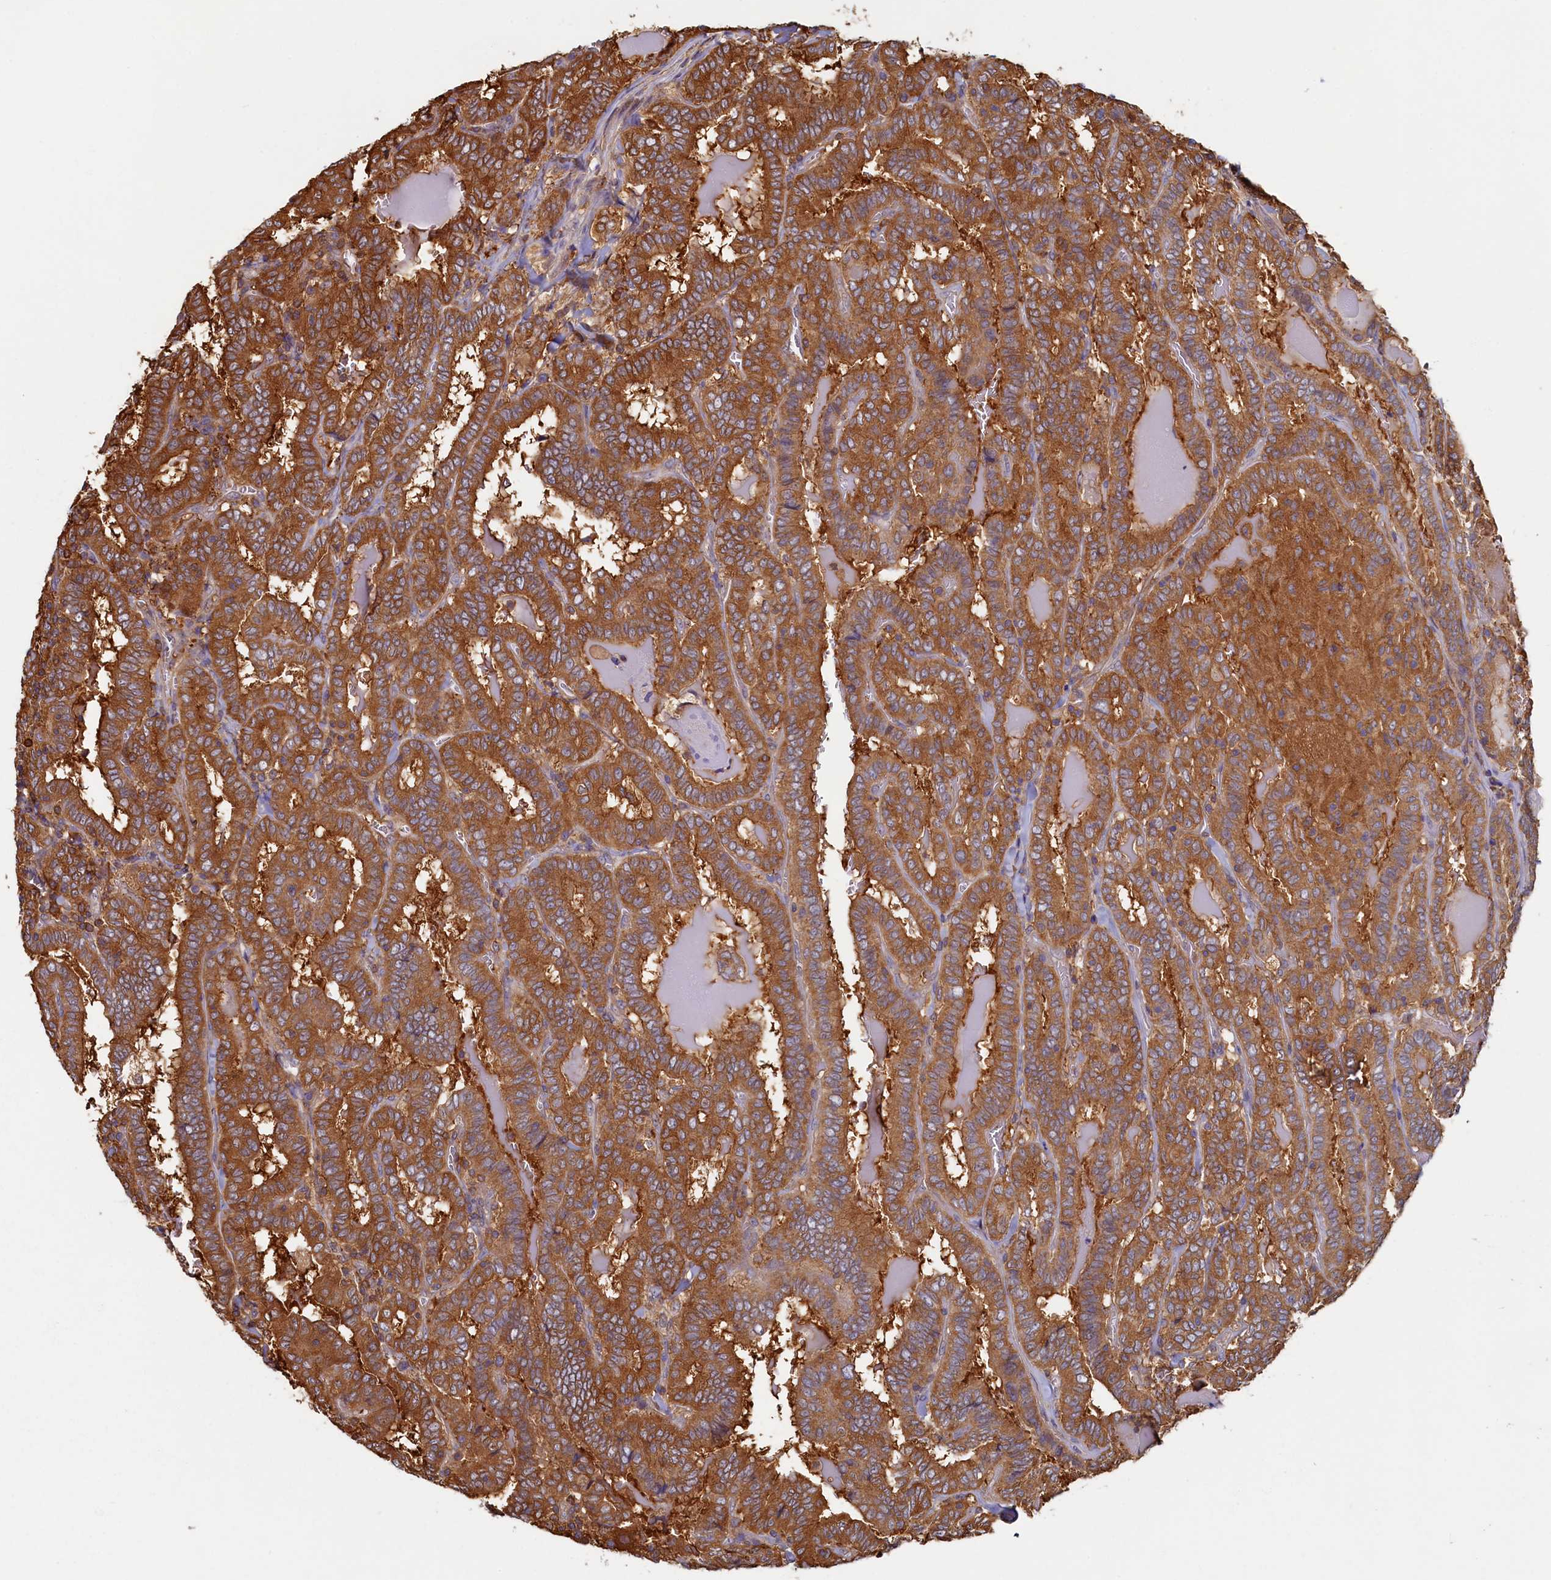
{"staining": {"intensity": "strong", "quantity": ">75%", "location": "cytoplasmic/membranous"}, "tissue": "thyroid cancer", "cell_type": "Tumor cells", "image_type": "cancer", "snomed": [{"axis": "morphology", "description": "Papillary adenocarcinoma, NOS"}, {"axis": "topography", "description": "Thyroid gland"}], "caption": "Strong cytoplasmic/membranous positivity for a protein is seen in about >75% of tumor cells of thyroid papillary adenocarcinoma using IHC.", "gene": "TIMM8B", "patient": {"sex": "female", "age": 72}}